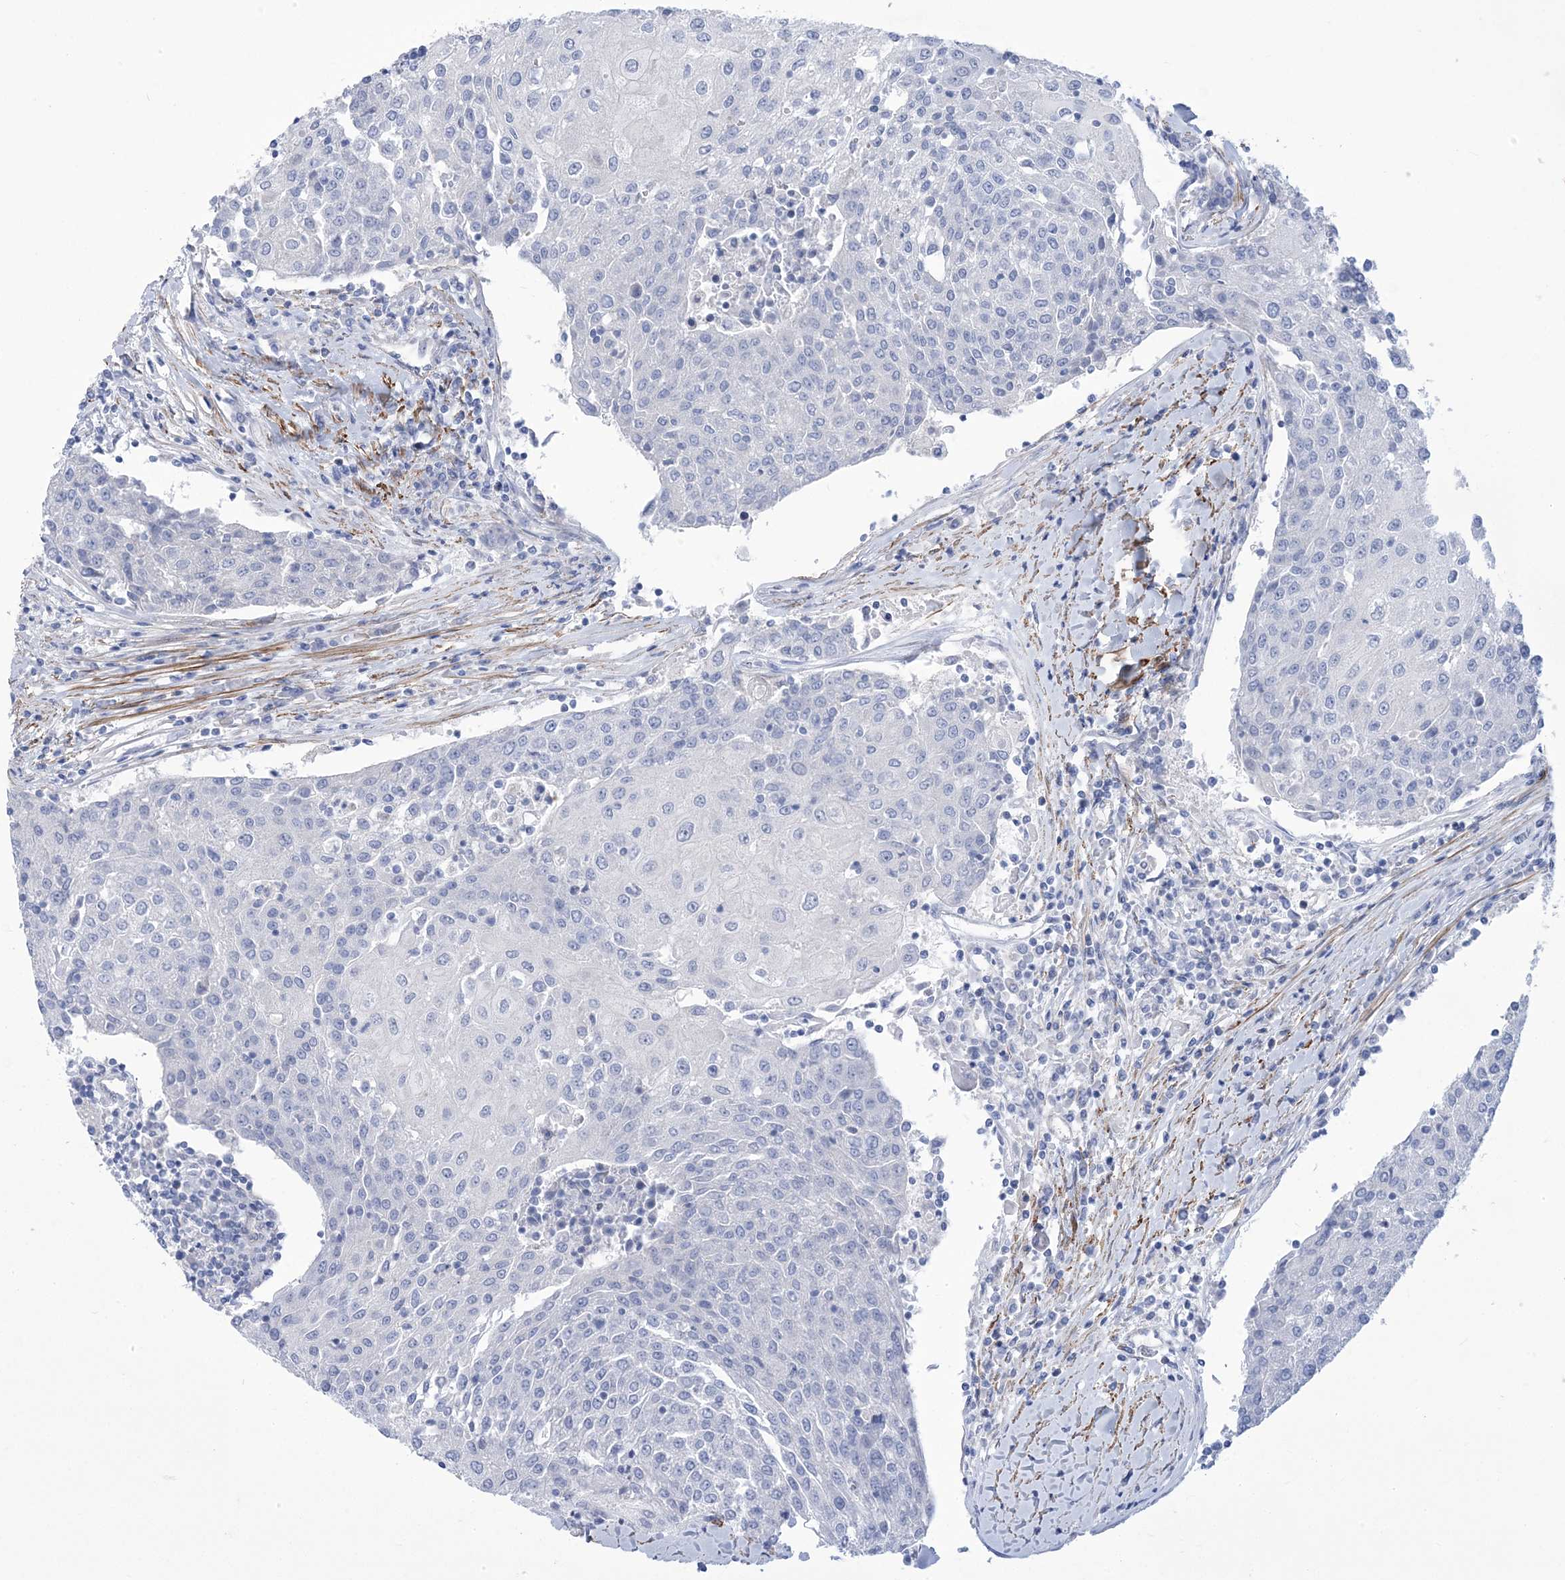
{"staining": {"intensity": "negative", "quantity": "none", "location": "none"}, "tissue": "urothelial cancer", "cell_type": "Tumor cells", "image_type": "cancer", "snomed": [{"axis": "morphology", "description": "Urothelial carcinoma, High grade"}, {"axis": "topography", "description": "Urinary bladder"}], "caption": "Tumor cells show no significant protein positivity in urothelial cancer.", "gene": "WDR74", "patient": {"sex": "female", "age": 85}}